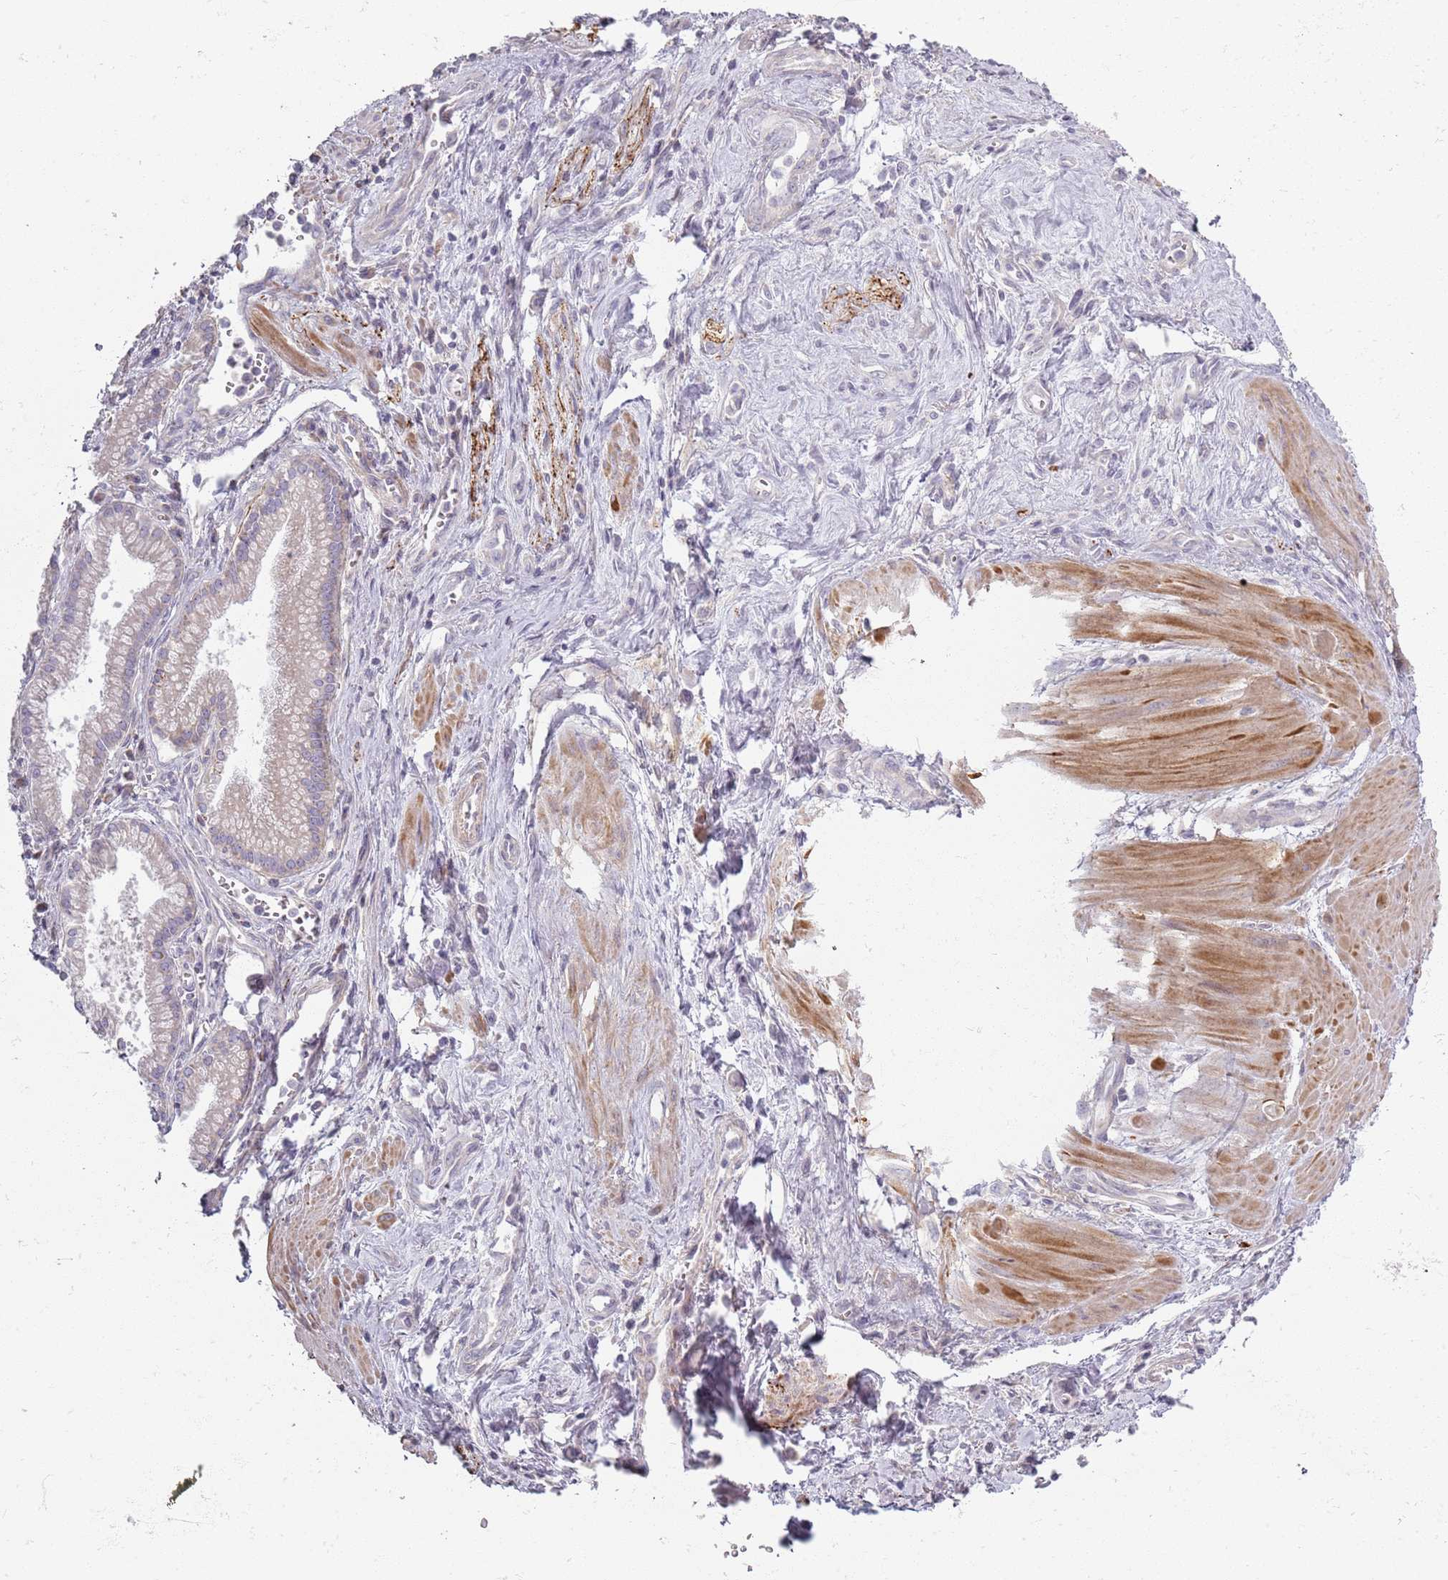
{"staining": {"intensity": "negative", "quantity": "none", "location": "none"}, "tissue": "pancreatic cancer", "cell_type": "Tumor cells", "image_type": "cancer", "snomed": [{"axis": "morphology", "description": "Adenocarcinoma, NOS"}, {"axis": "topography", "description": "Pancreas"}], "caption": "This is a histopathology image of immunohistochemistry (IHC) staining of adenocarcinoma (pancreatic), which shows no staining in tumor cells.", "gene": "SYNGR3", "patient": {"sex": "male", "age": 78}}